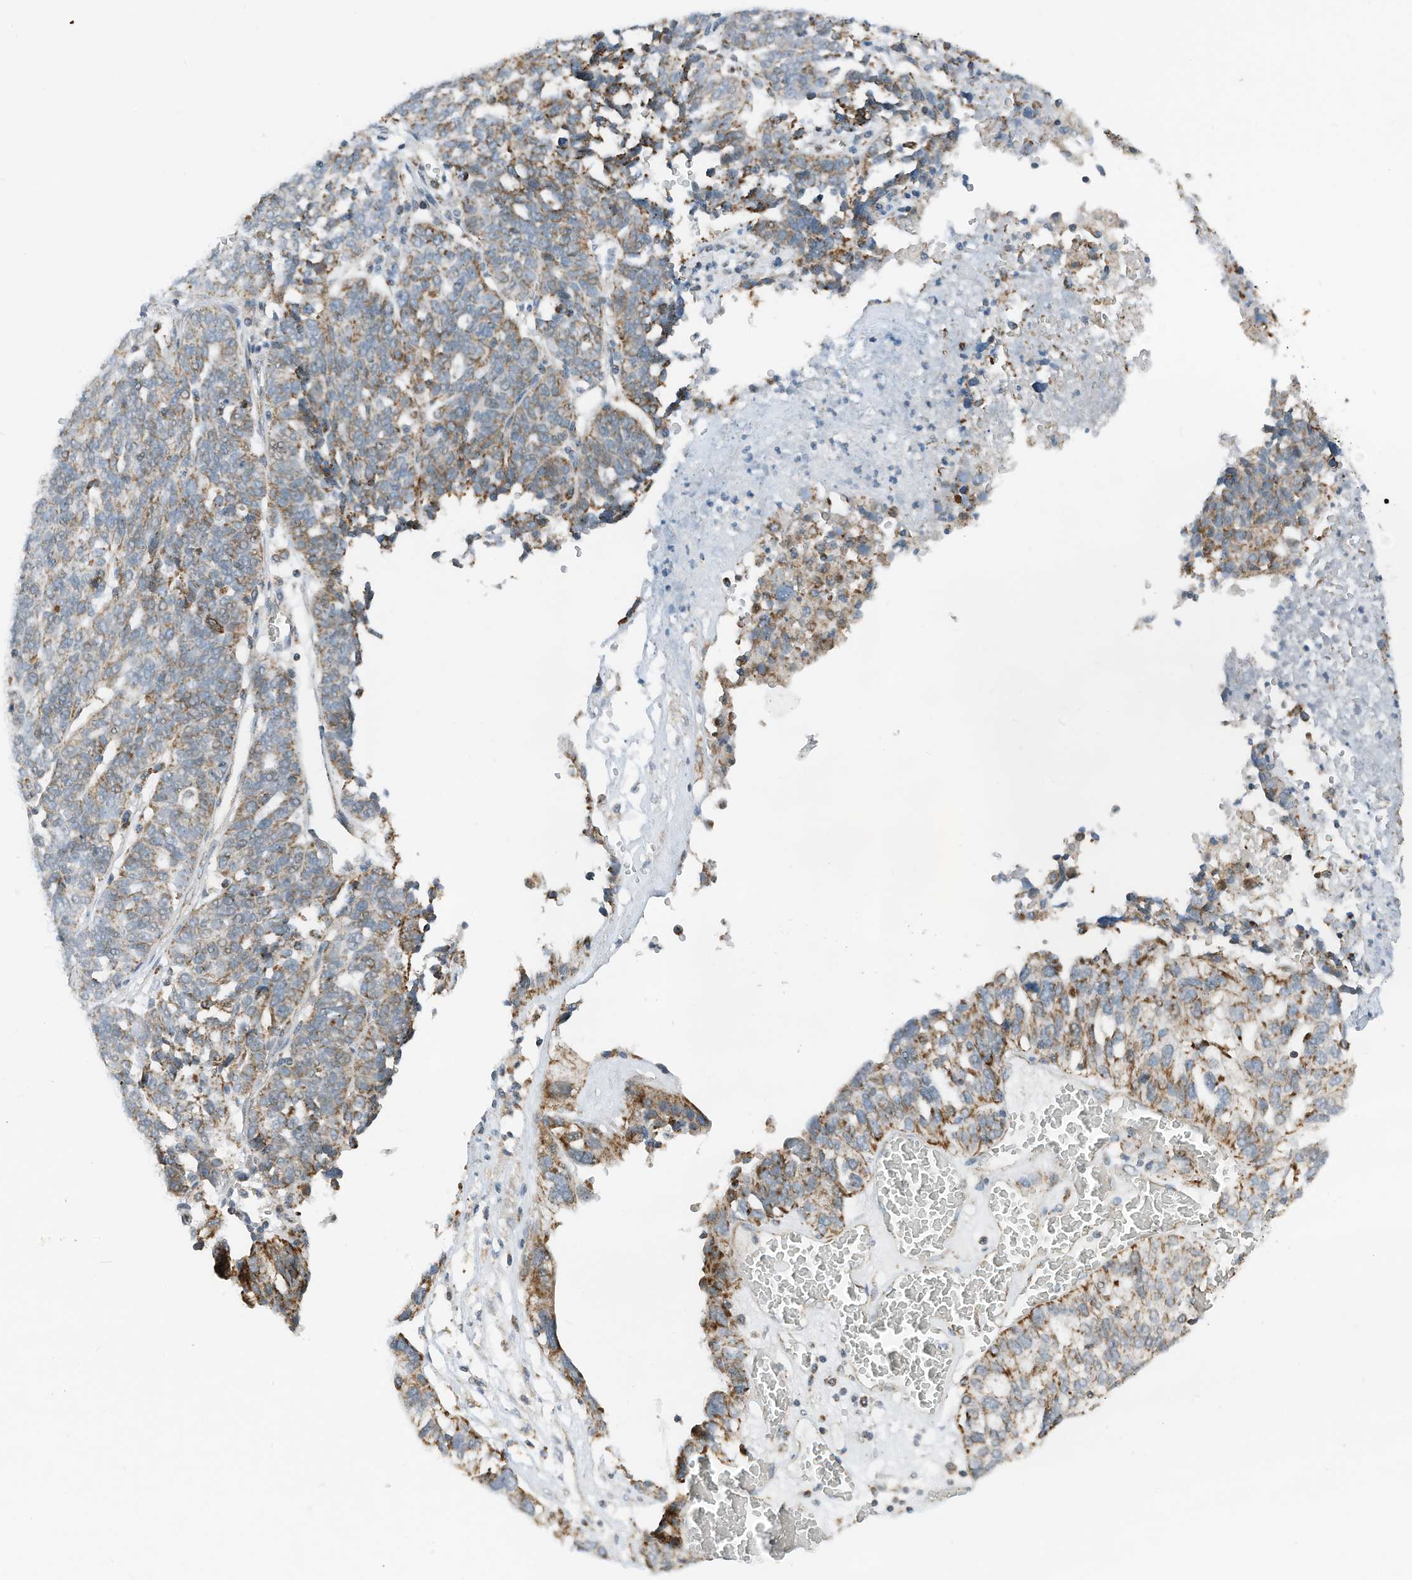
{"staining": {"intensity": "strong", "quantity": "25%-75%", "location": "cytoplasmic/membranous"}, "tissue": "ovarian cancer", "cell_type": "Tumor cells", "image_type": "cancer", "snomed": [{"axis": "morphology", "description": "Cystadenocarcinoma, serous, NOS"}, {"axis": "topography", "description": "Ovary"}], "caption": "Human ovarian cancer (serous cystadenocarcinoma) stained with a brown dye displays strong cytoplasmic/membranous positive positivity in approximately 25%-75% of tumor cells.", "gene": "RMND1", "patient": {"sex": "female", "age": 59}}